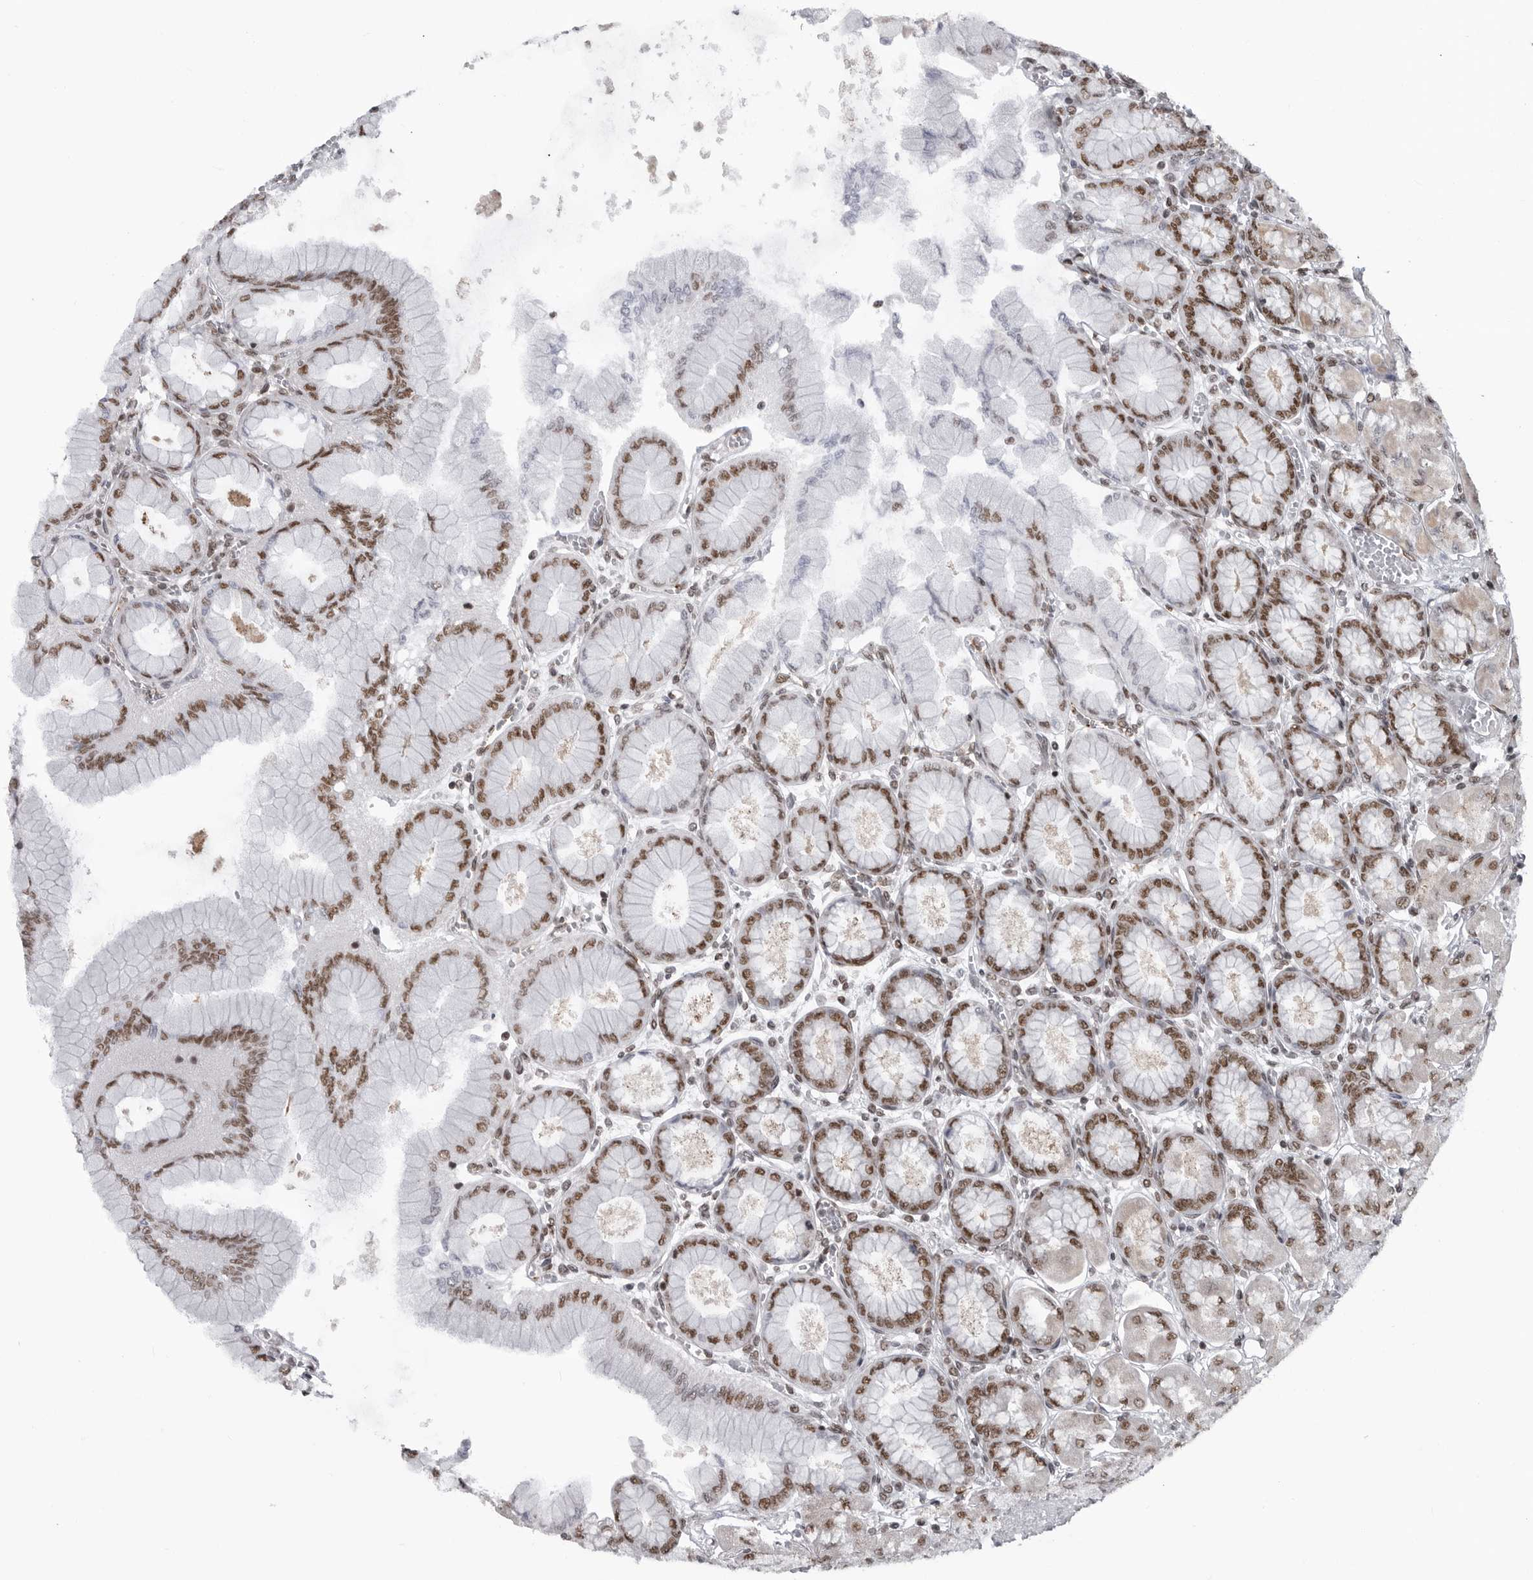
{"staining": {"intensity": "strong", "quantity": ">75%", "location": "nuclear"}, "tissue": "stomach", "cell_type": "Glandular cells", "image_type": "normal", "snomed": [{"axis": "morphology", "description": "Normal tissue, NOS"}, {"axis": "topography", "description": "Stomach, upper"}], "caption": "Immunohistochemical staining of benign stomach demonstrates strong nuclear protein staining in about >75% of glandular cells.", "gene": "RNF26", "patient": {"sex": "female", "age": 56}}